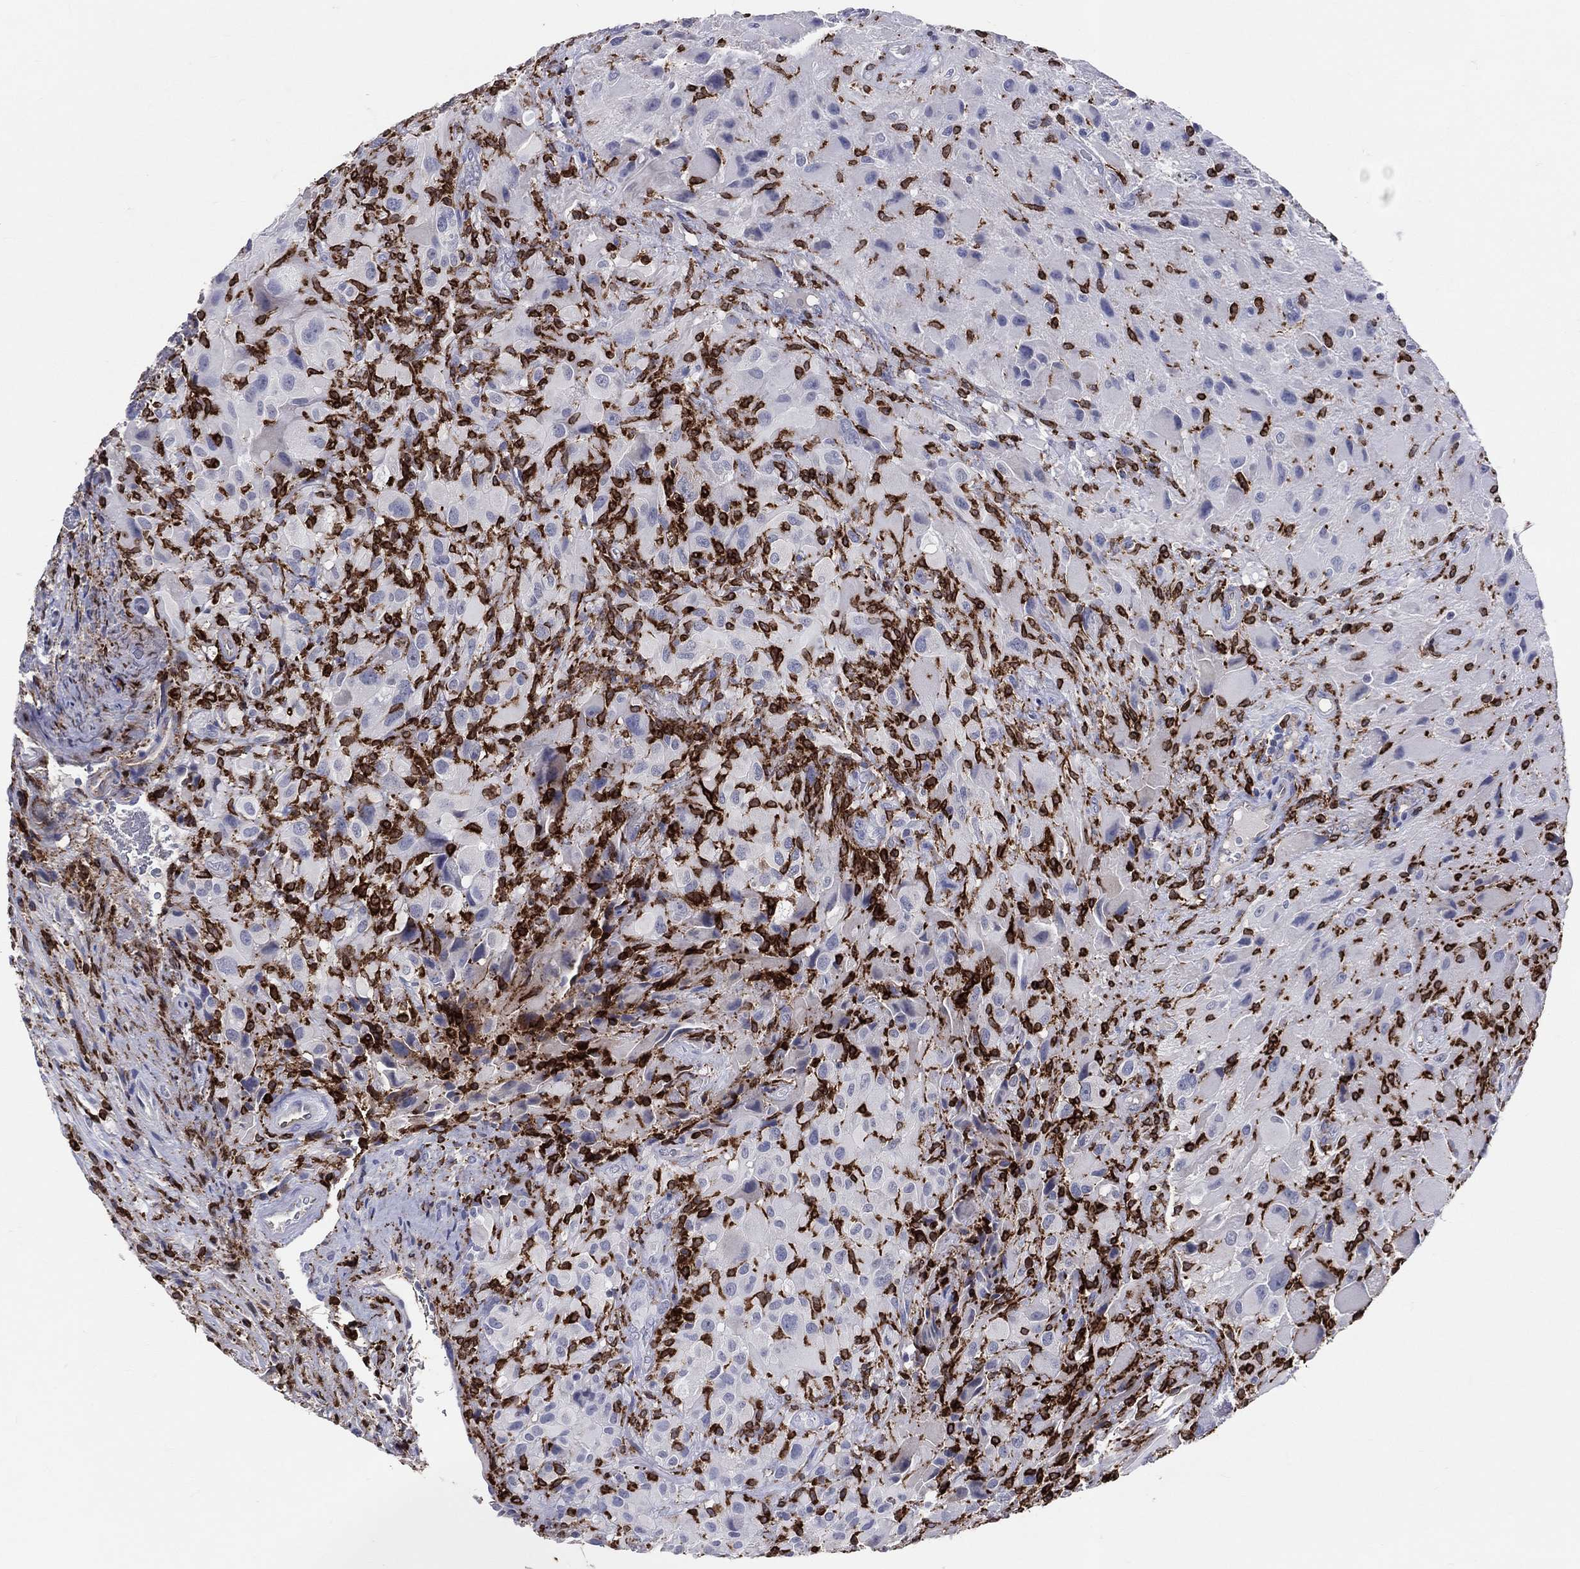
{"staining": {"intensity": "strong", "quantity": "<25%", "location": "cytoplasmic/membranous"}, "tissue": "glioma", "cell_type": "Tumor cells", "image_type": "cancer", "snomed": [{"axis": "morphology", "description": "Glioma, malignant, High grade"}, {"axis": "topography", "description": "Cerebral cortex"}], "caption": "Glioma stained with DAB (3,3'-diaminobenzidine) immunohistochemistry reveals medium levels of strong cytoplasmic/membranous expression in approximately <25% of tumor cells.", "gene": "CD74", "patient": {"sex": "male", "age": 35}}